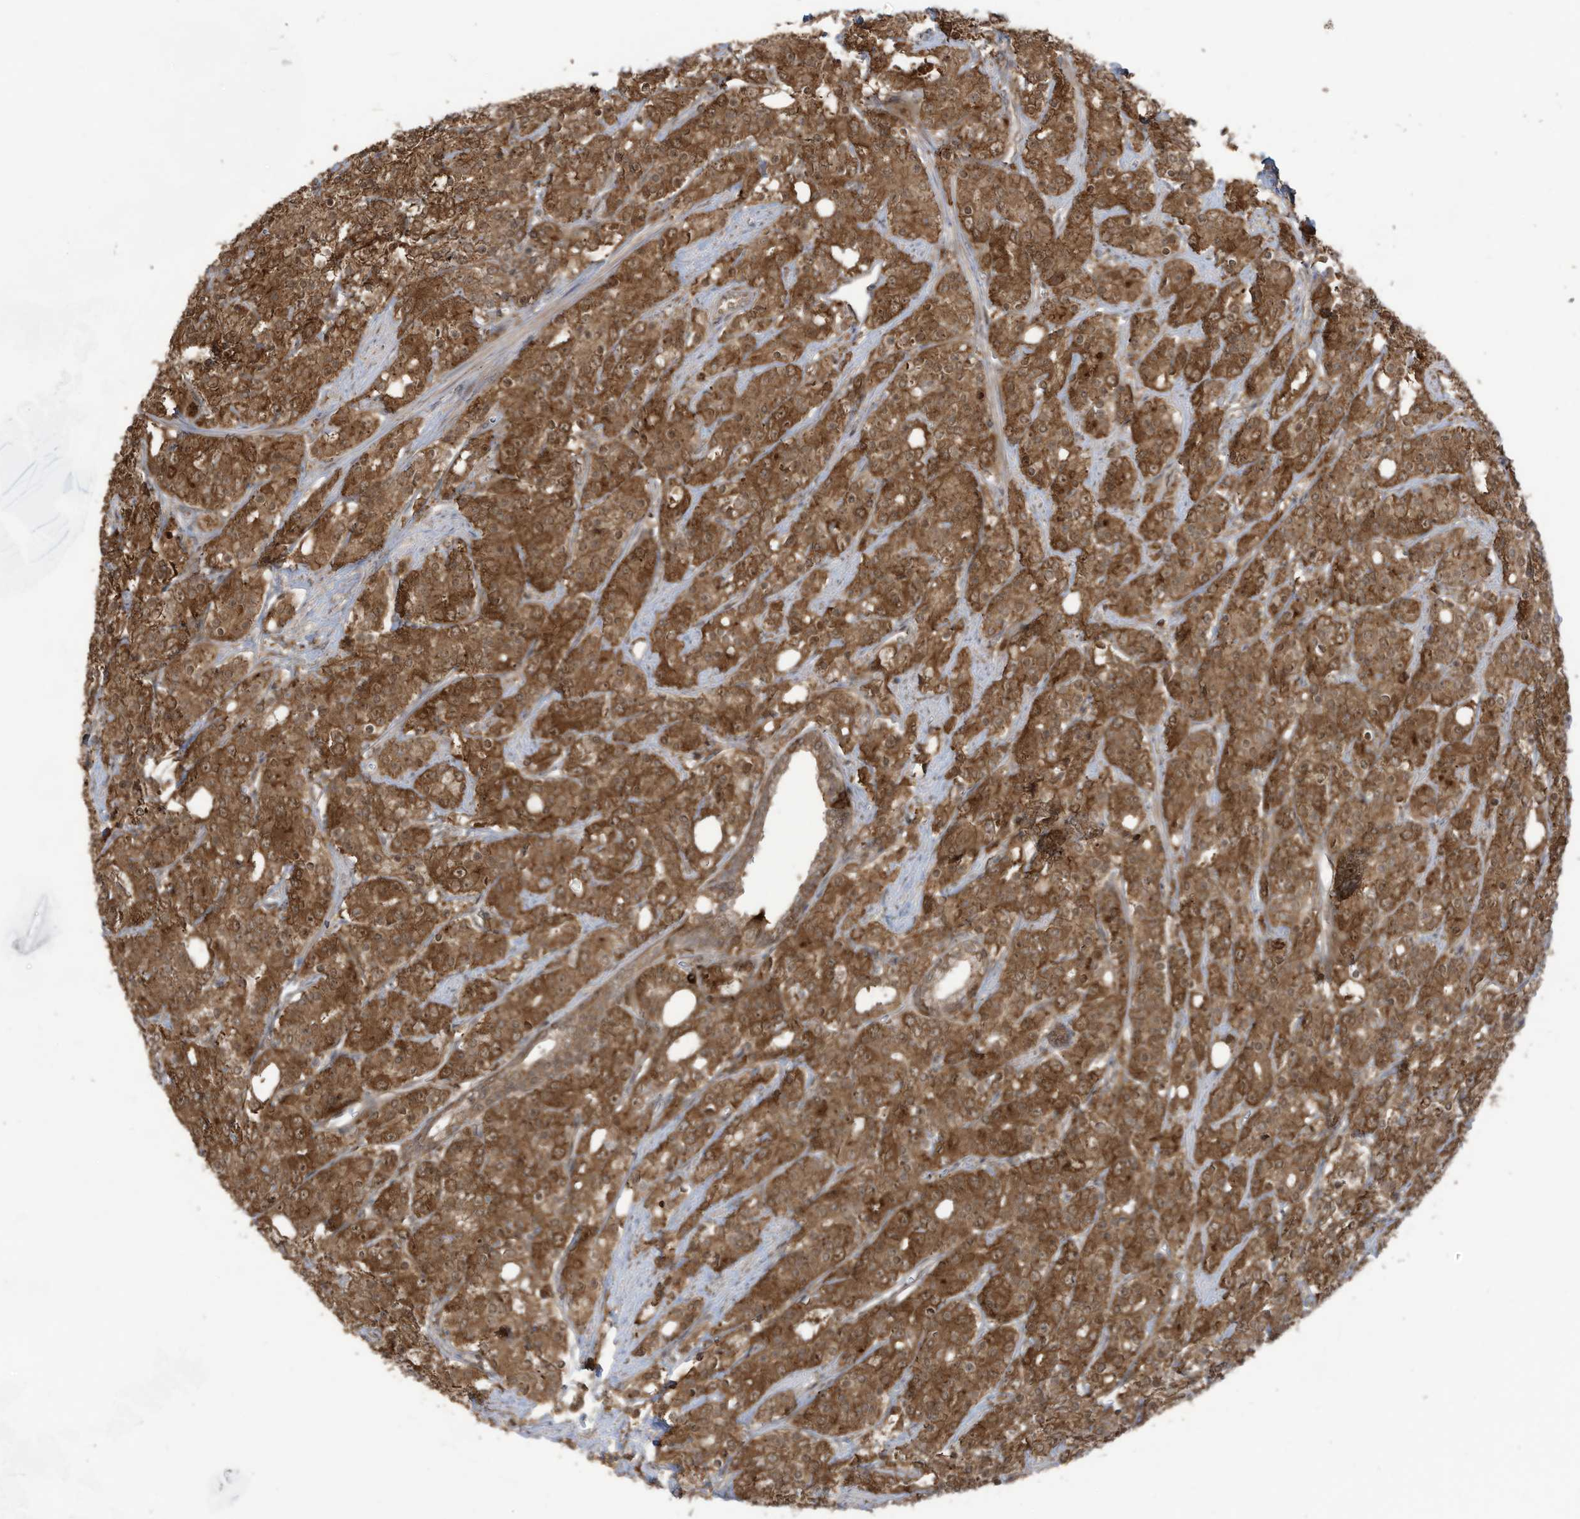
{"staining": {"intensity": "strong", "quantity": ">75%", "location": "cytoplasmic/membranous"}, "tissue": "prostate cancer", "cell_type": "Tumor cells", "image_type": "cancer", "snomed": [{"axis": "morphology", "description": "Adenocarcinoma, High grade"}, {"axis": "topography", "description": "Prostate"}], "caption": "IHC of human prostate high-grade adenocarcinoma shows high levels of strong cytoplasmic/membranous staining in approximately >75% of tumor cells.", "gene": "CARF", "patient": {"sex": "male", "age": 62}}